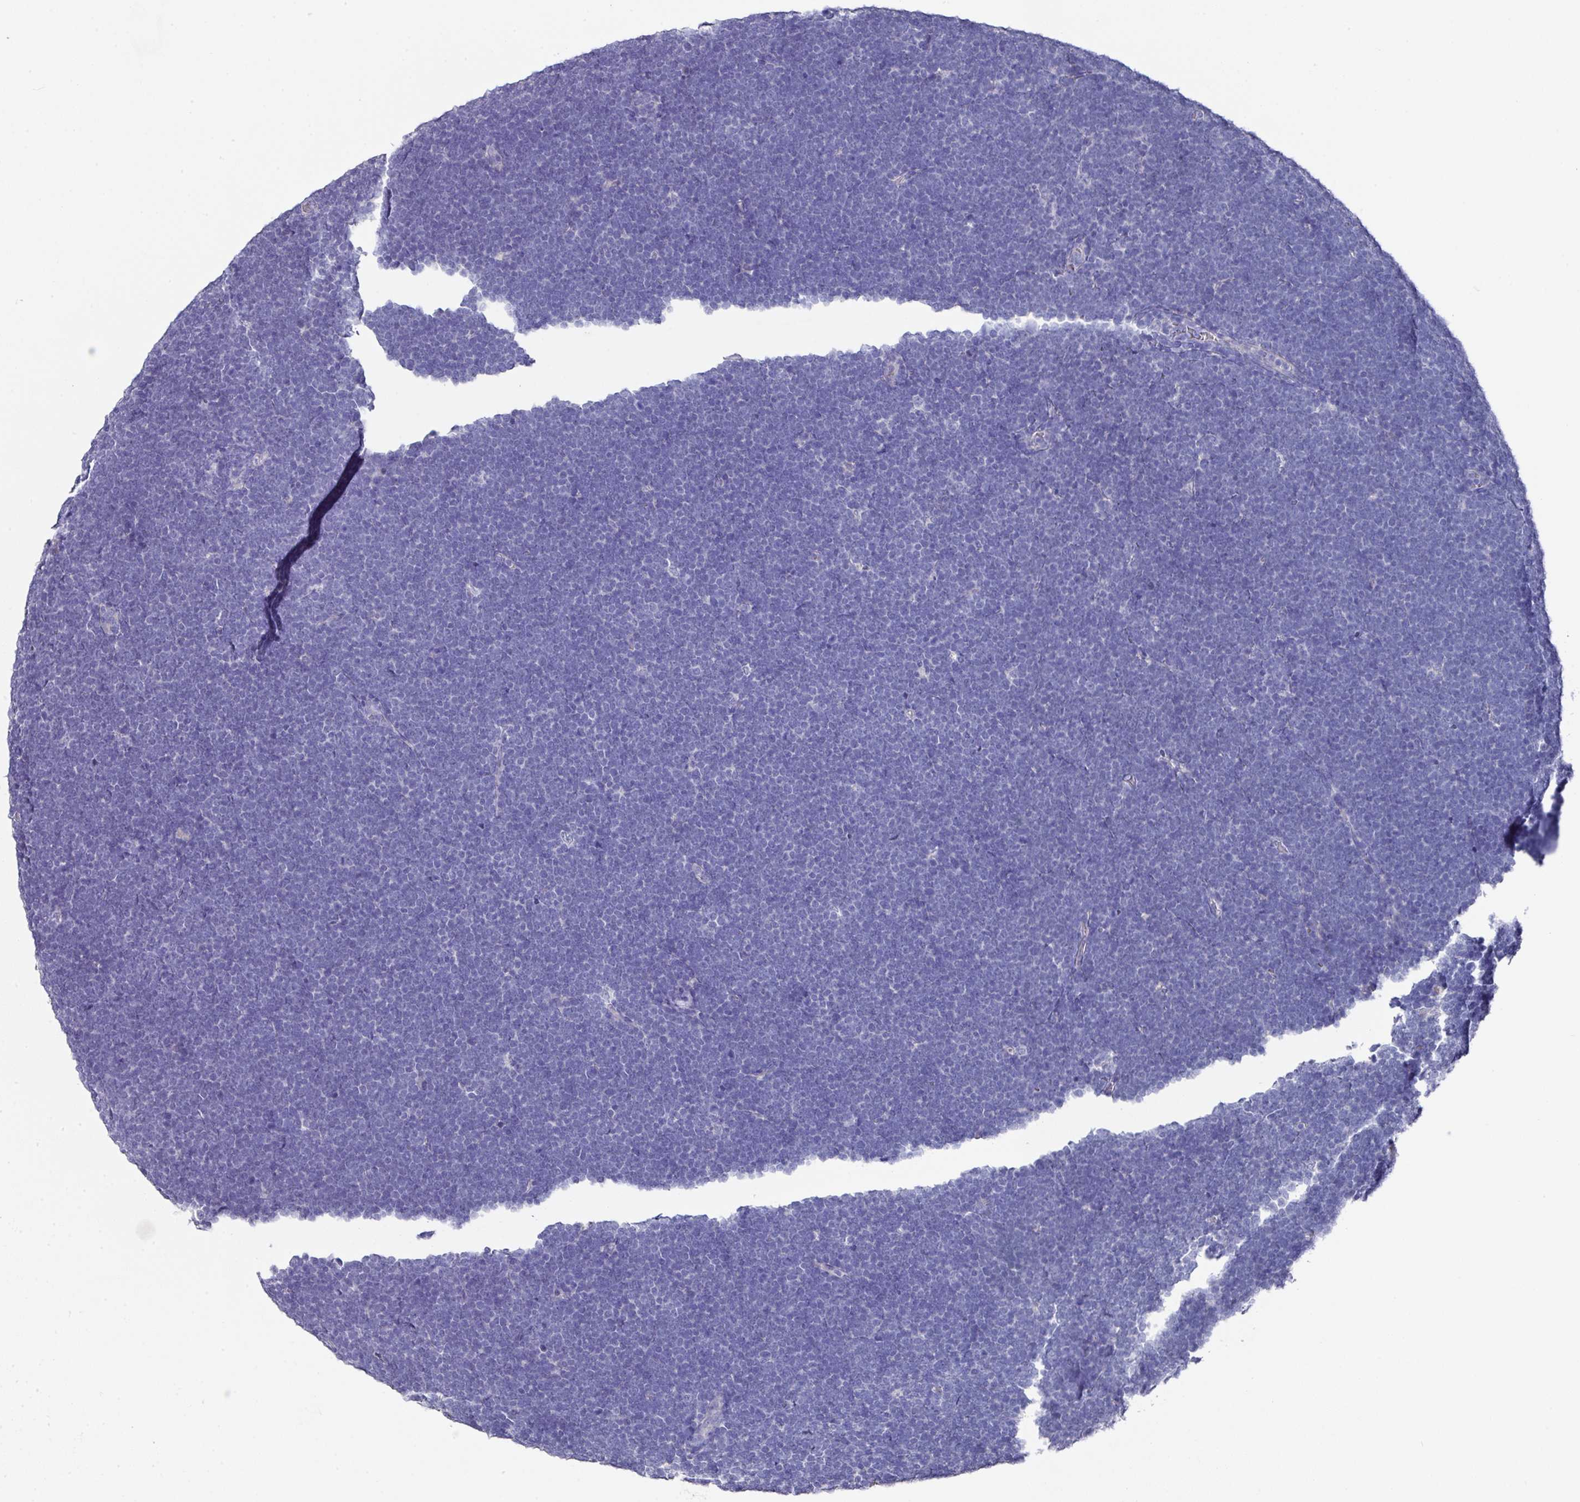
{"staining": {"intensity": "negative", "quantity": "none", "location": "none"}, "tissue": "lymphoma", "cell_type": "Tumor cells", "image_type": "cancer", "snomed": [{"axis": "morphology", "description": "Malignant lymphoma, non-Hodgkin's type, High grade"}, {"axis": "topography", "description": "Lymph node"}], "caption": "Immunohistochemistry of human malignant lymphoma, non-Hodgkin's type (high-grade) demonstrates no expression in tumor cells. (Stains: DAB (3,3'-diaminobenzidine) immunohistochemistry (IHC) with hematoxylin counter stain, Microscopy: brightfield microscopy at high magnification).", "gene": "DAZL", "patient": {"sex": "male", "age": 13}}